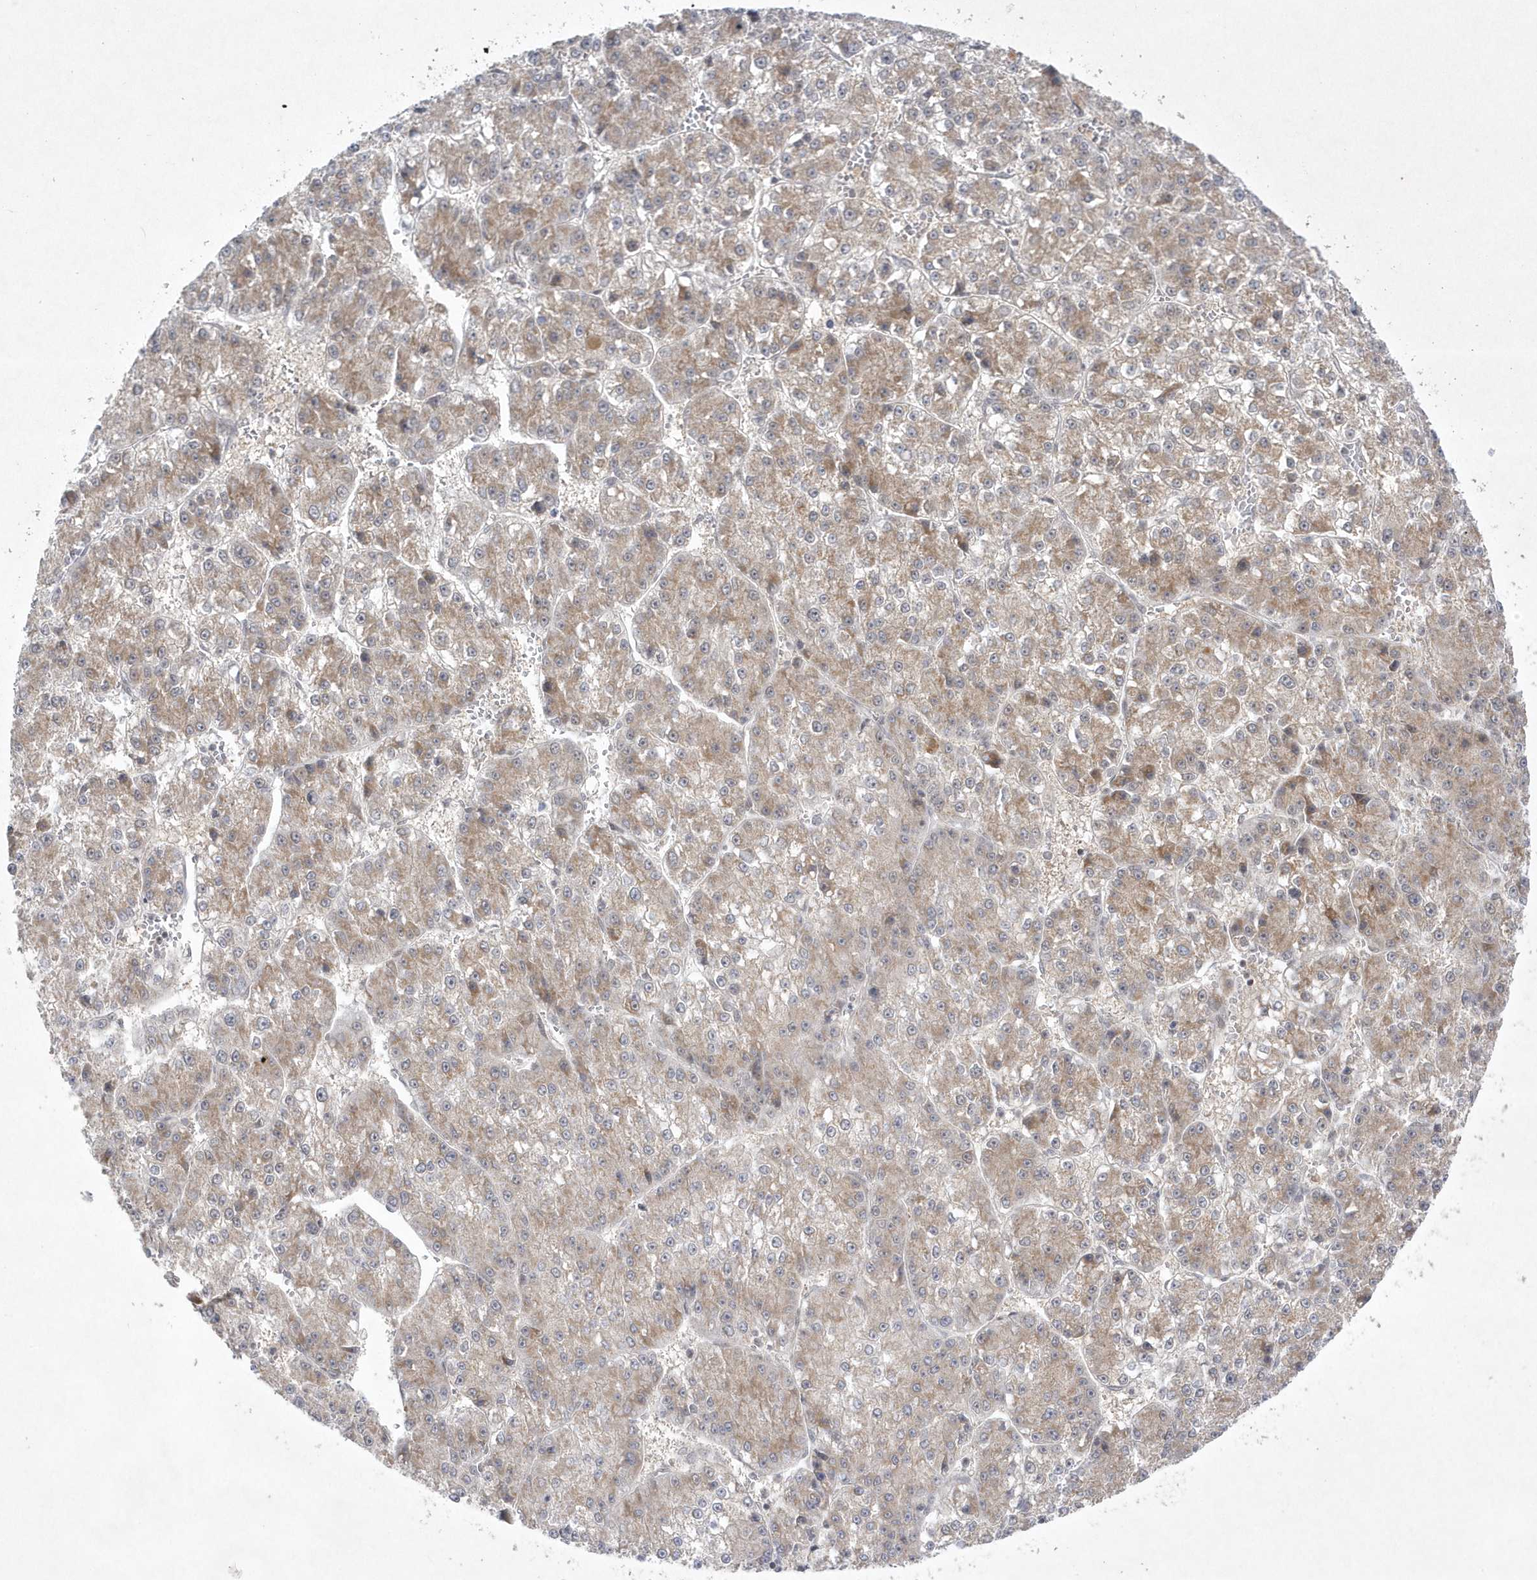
{"staining": {"intensity": "weak", "quantity": ">75%", "location": "cytoplasmic/membranous"}, "tissue": "liver cancer", "cell_type": "Tumor cells", "image_type": "cancer", "snomed": [{"axis": "morphology", "description": "Carcinoma, Hepatocellular, NOS"}, {"axis": "topography", "description": "Liver"}], "caption": "Weak cytoplasmic/membranous protein staining is seen in about >75% of tumor cells in liver cancer.", "gene": "CPSF3", "patient": {"sex": "female", "age": 73}}